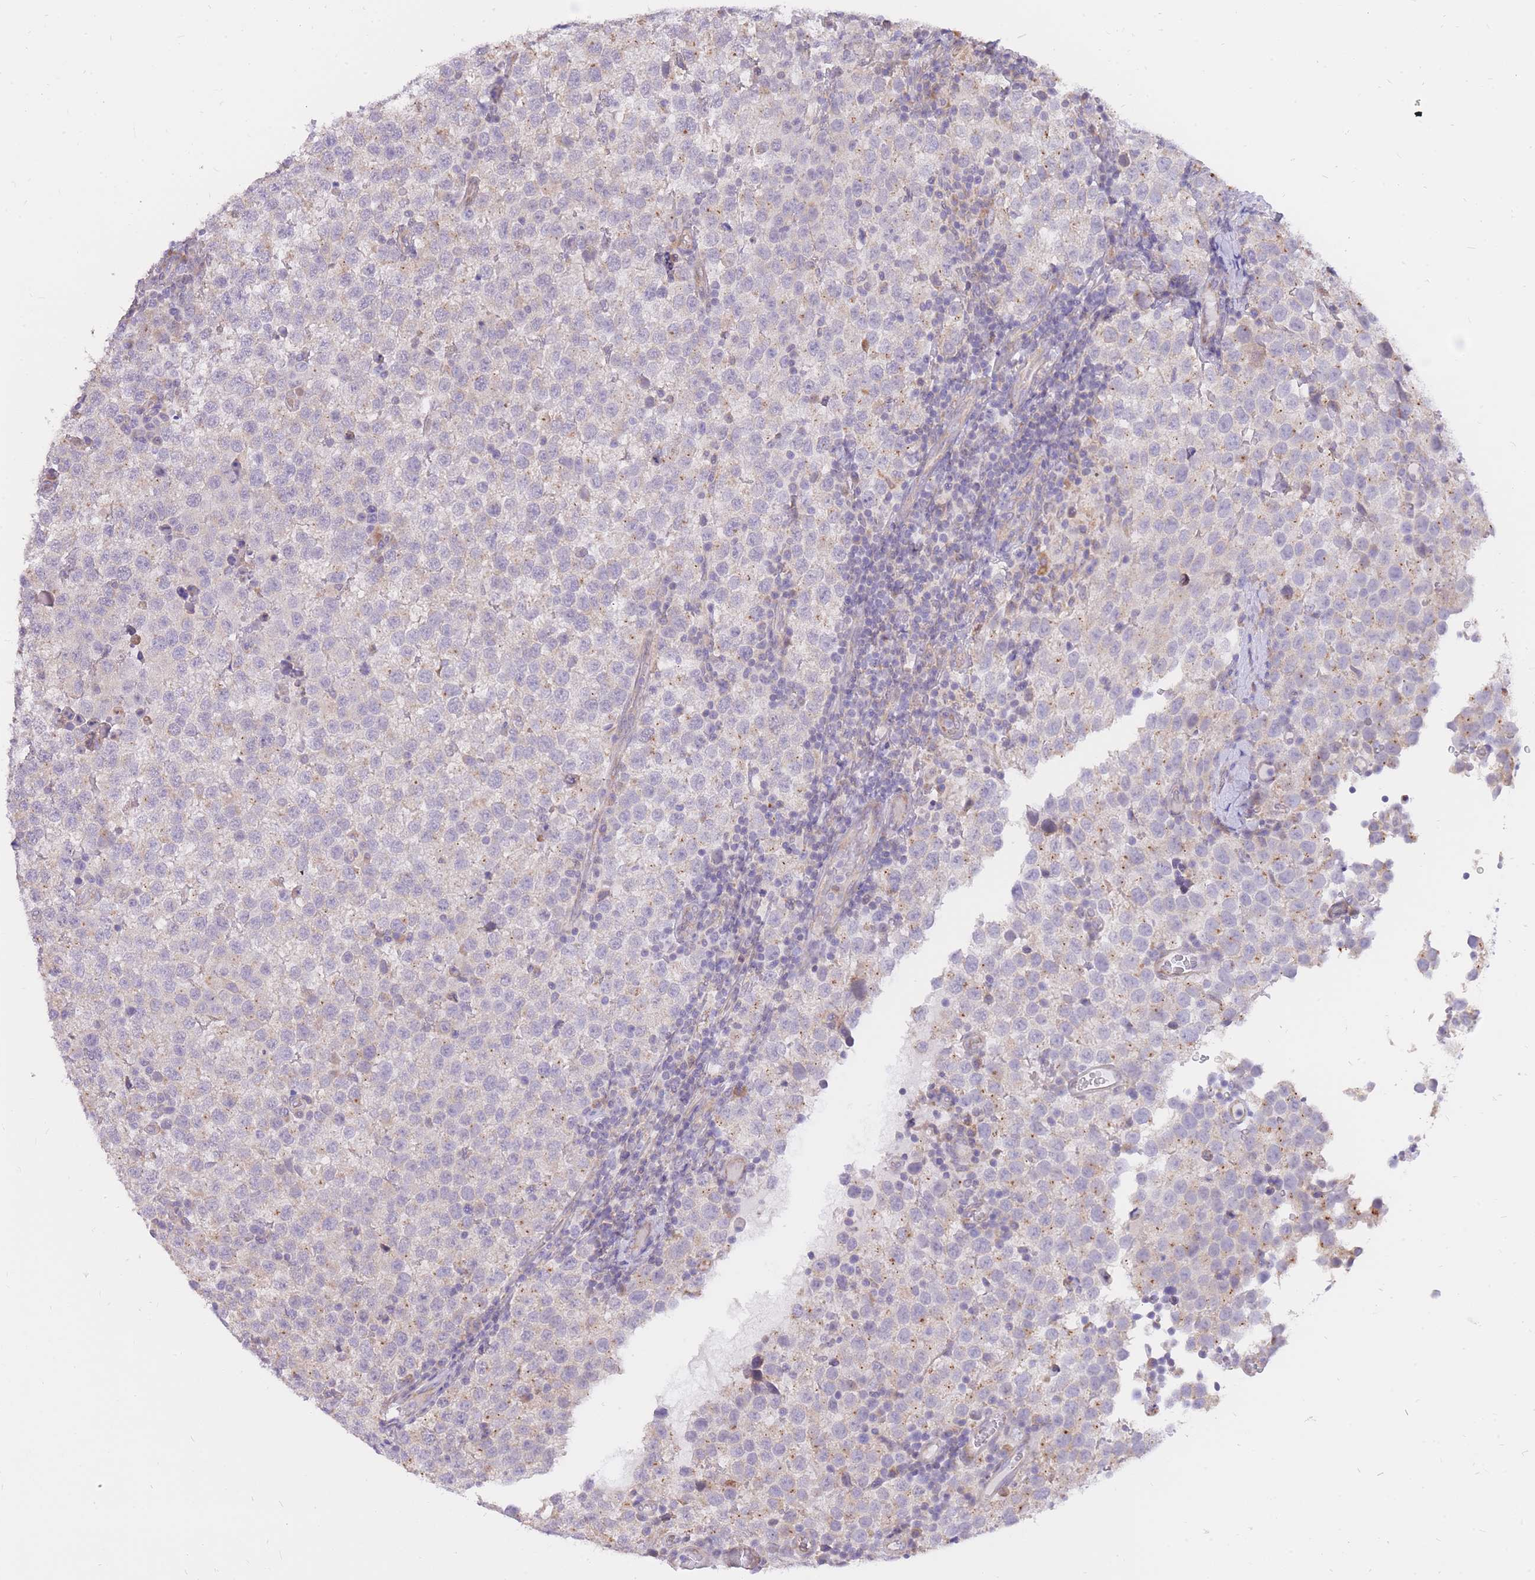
{"staining": {"intensity": "weak", "quantity": "<25%", "location": "cytoplasmic/membranous"}, "tissue": "testis cancer", "cell_type": "Tumor cells", "image_type": "cancer", "snomed": [{"axis": "morphology", "description": "Seminoma, NOS"}, {"axis": "topography", "description": "Testis"}], "caption": "Tumor cells show no significant expression in testis cancer (seminoma).", "gene": "TOPAZ1", "patient": {"sex": "male", "age": 34}}